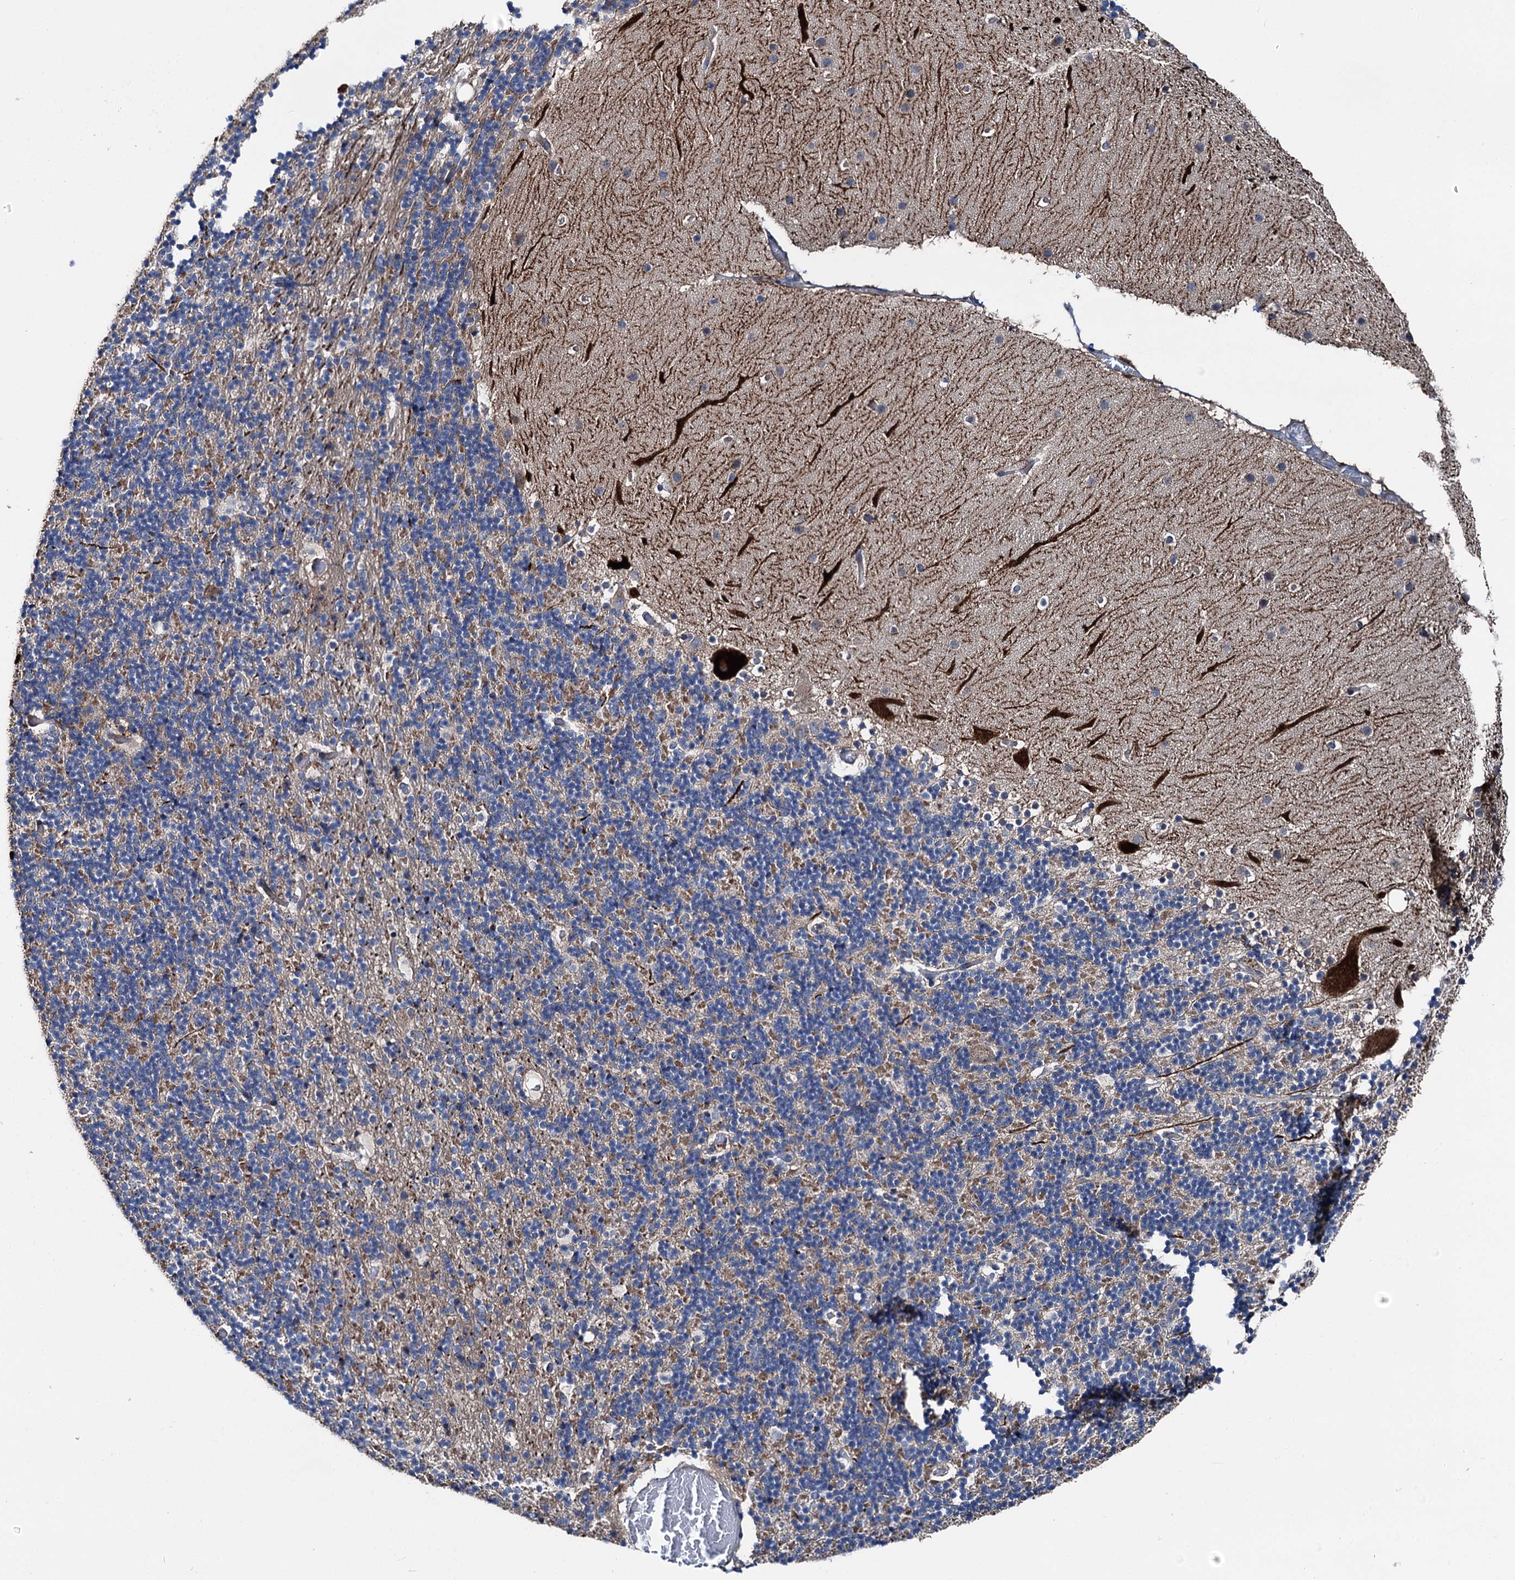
{"staining": {"intensity": "negative", "quantity": "none", "location": "none"}, "tissue": "cerebellum", "cell_type": "Cells in granular layer", "image_type": "normal", "snomed": [{"axis": "morphology", "description": "Normal tissue, NOS"}, {"axis": "topography", "description": "Cerebellum"}], "caption": "Cells in granular layer are negative for protein expression in unremarkable human cerebellum. (DAB (3,3'-diaminobenzidine) immunohistochemistry with hematoxylin counter stain).", "gene": "SLC22A25", "patient": {"sex": "male", "age": 57}}